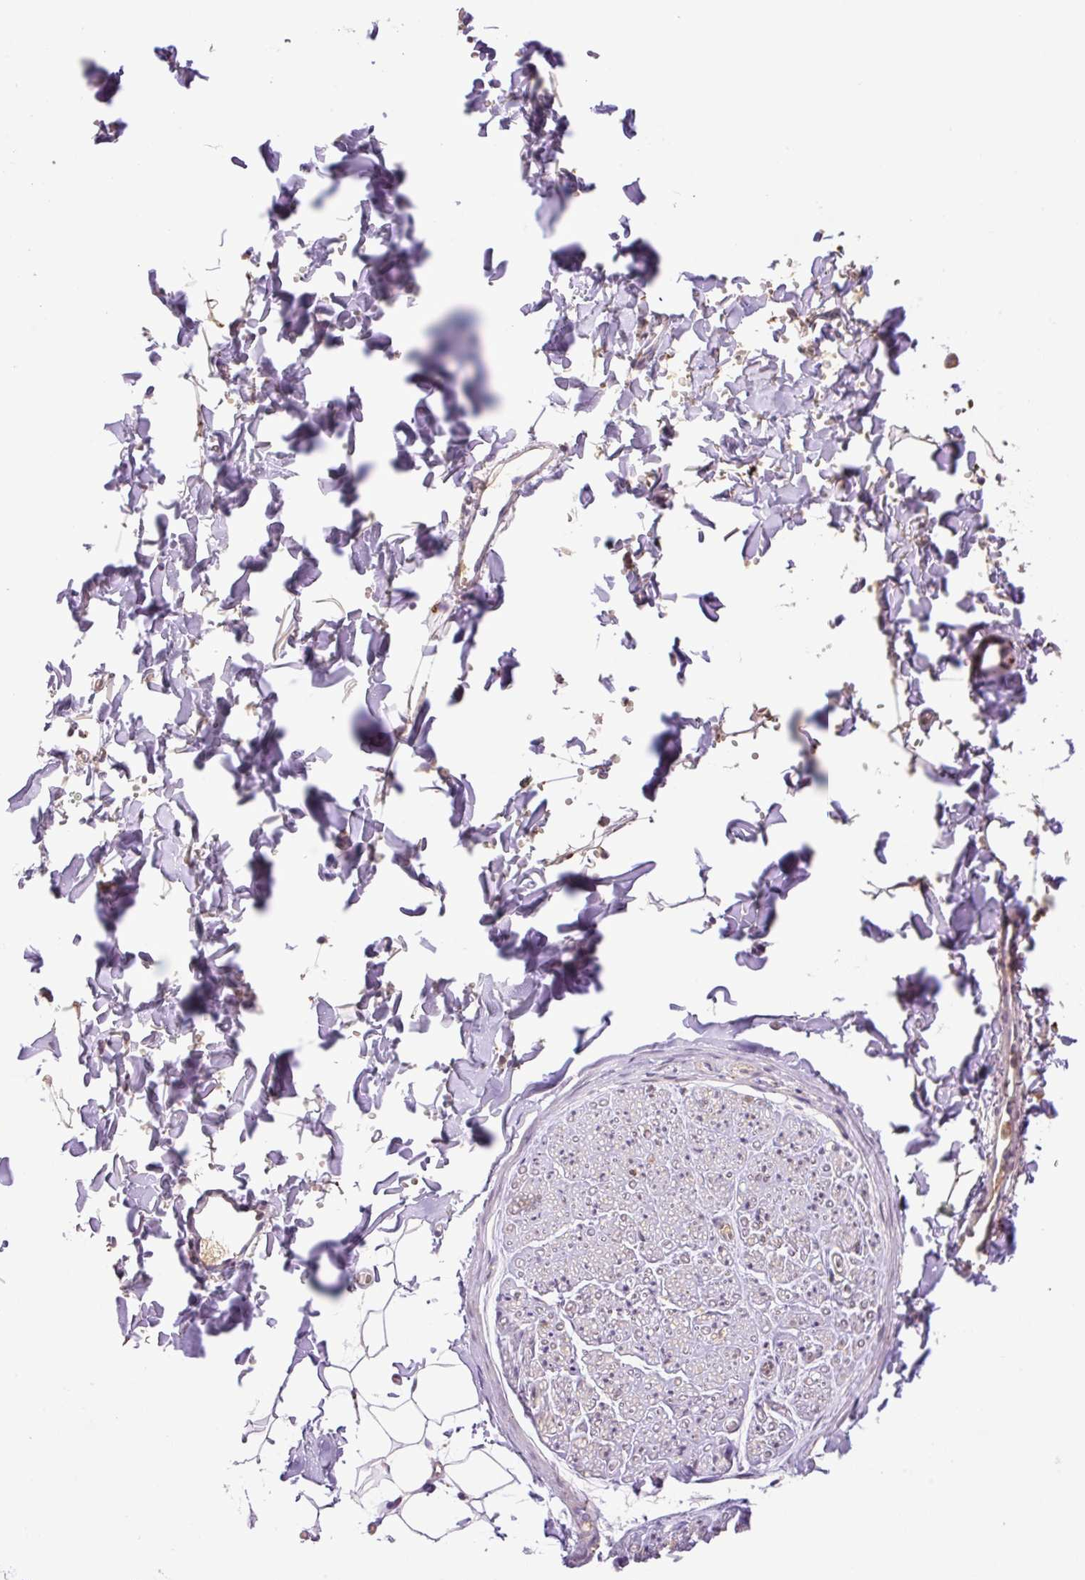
{"staining": {"intensity": "negative", "quantity": "none", "location": "none"}, "tissue": "adipose tissue", "cell_type": "Adipocytes", "image_type": "normal", "snomed": [{"axis": "morphology", "description": "Normal tissue, NOS"}, {"axis": "topography", "description": "Cartilage tissue"}, {"axis": "topography", "description": "Bronchus"}, {"axis": "topography", "description": "Peripheral nerve tissue"}], "caption": "This is an immunohistochemistry (IHC) photomicrograph of normal adipose tissue. There is no positivity in adipocytes.", "gene": "HABP4", "patient": {"sex": "female", "age": 59}}